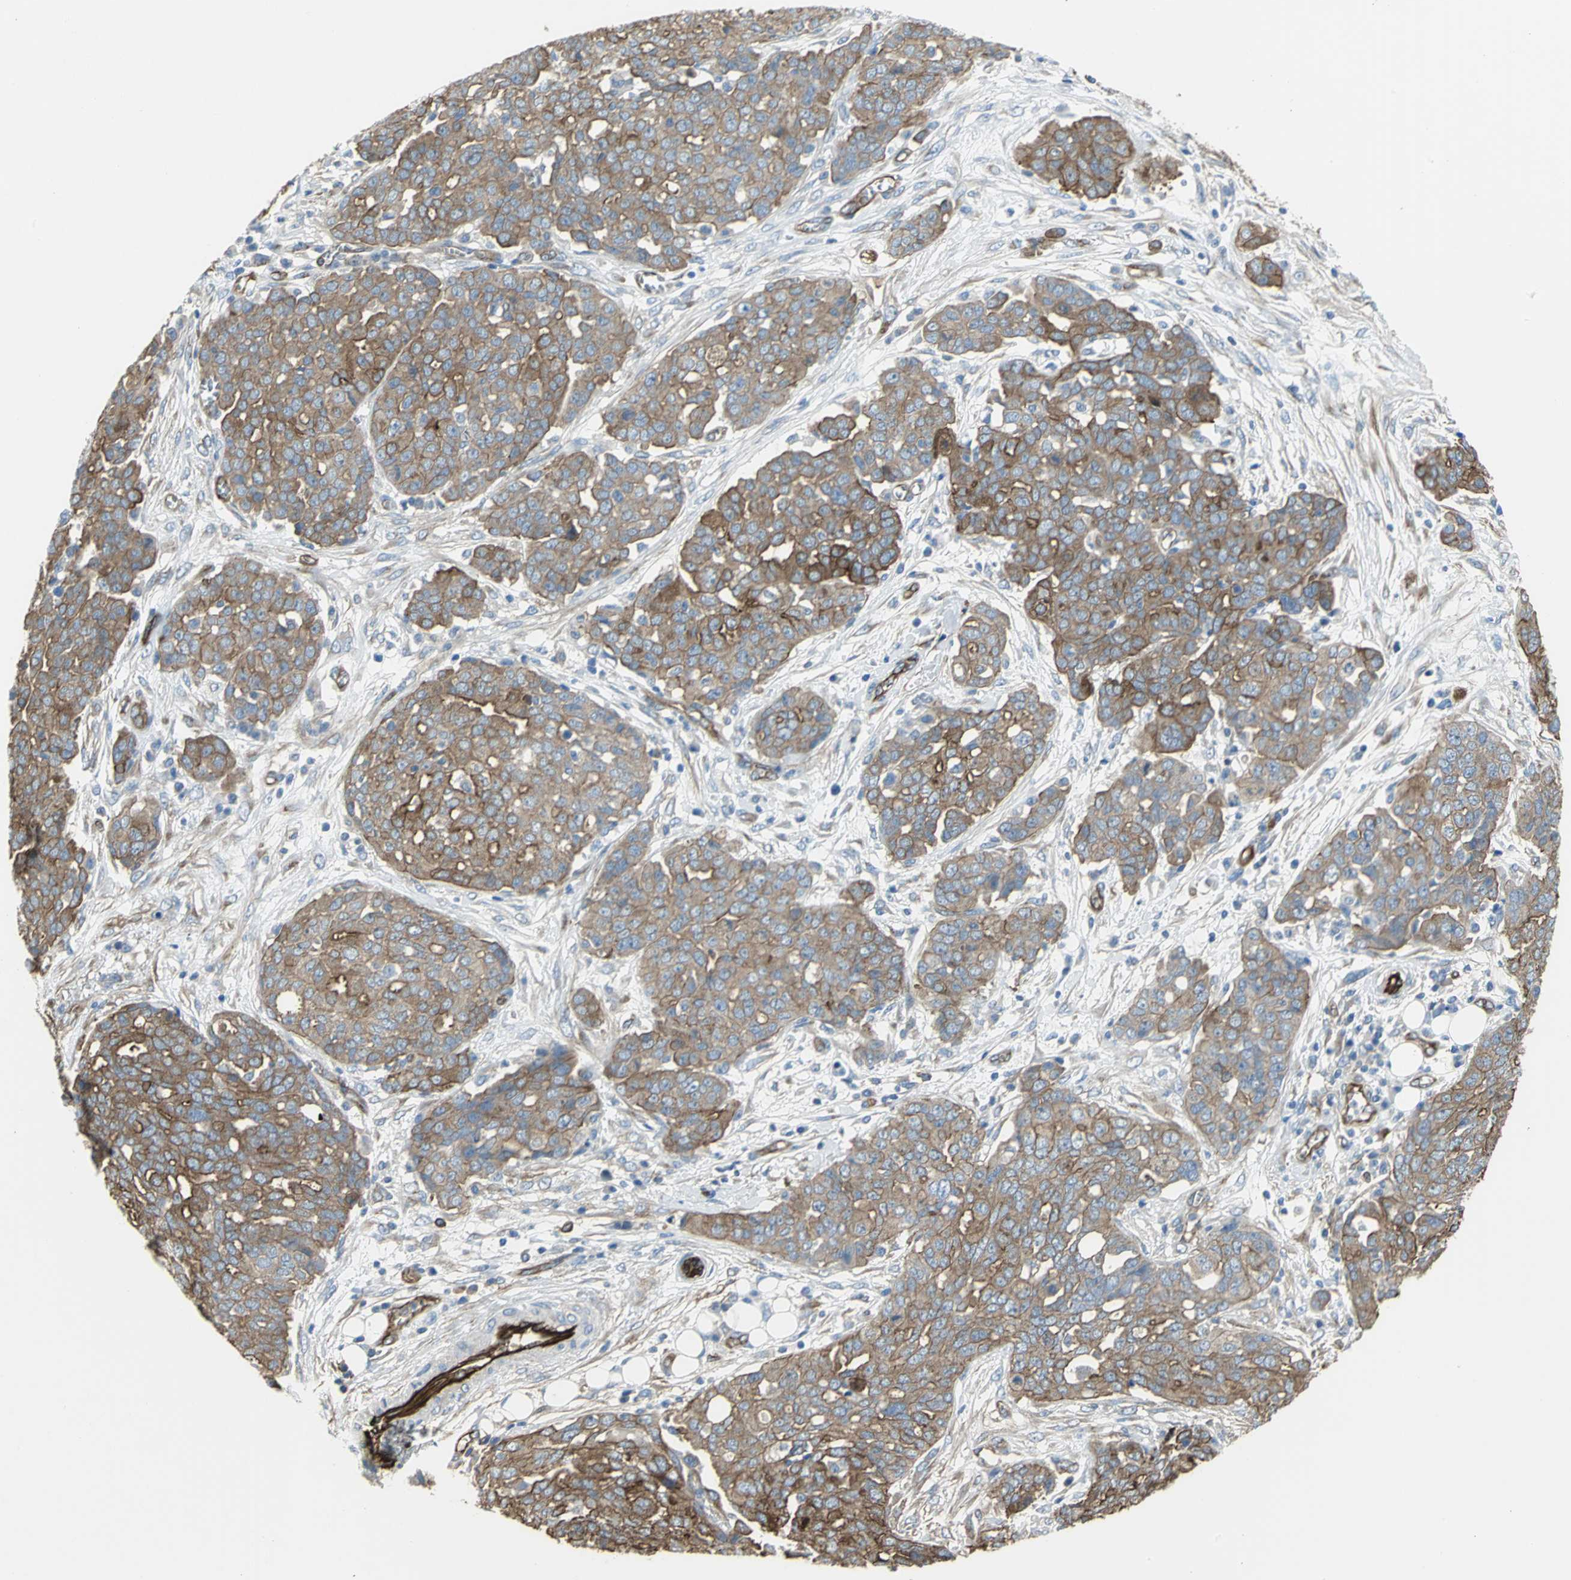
{"staining": {"intensity": "moderate", "quantity": ">75%", "location": "cytoplasmic/membranous"}, "tissue": "ovarian cancer", "cell_type": "Tumor cells", "image_type": "cancer", "snomed": [{"axis": "morphology", "description": "Cystadenocarcinoma, serous, NOS"}, {"axis": "topography", "description": "Soft tissue"}, {"axis": "topography", "description": "Ovary"}], "caption": "Ovarian serous cystadenocarcinoma stained with a protein marker reveals moderate staining in tumor cells.", "gene": "FLNB", "patient": {"sex": "female", "age": 57}}